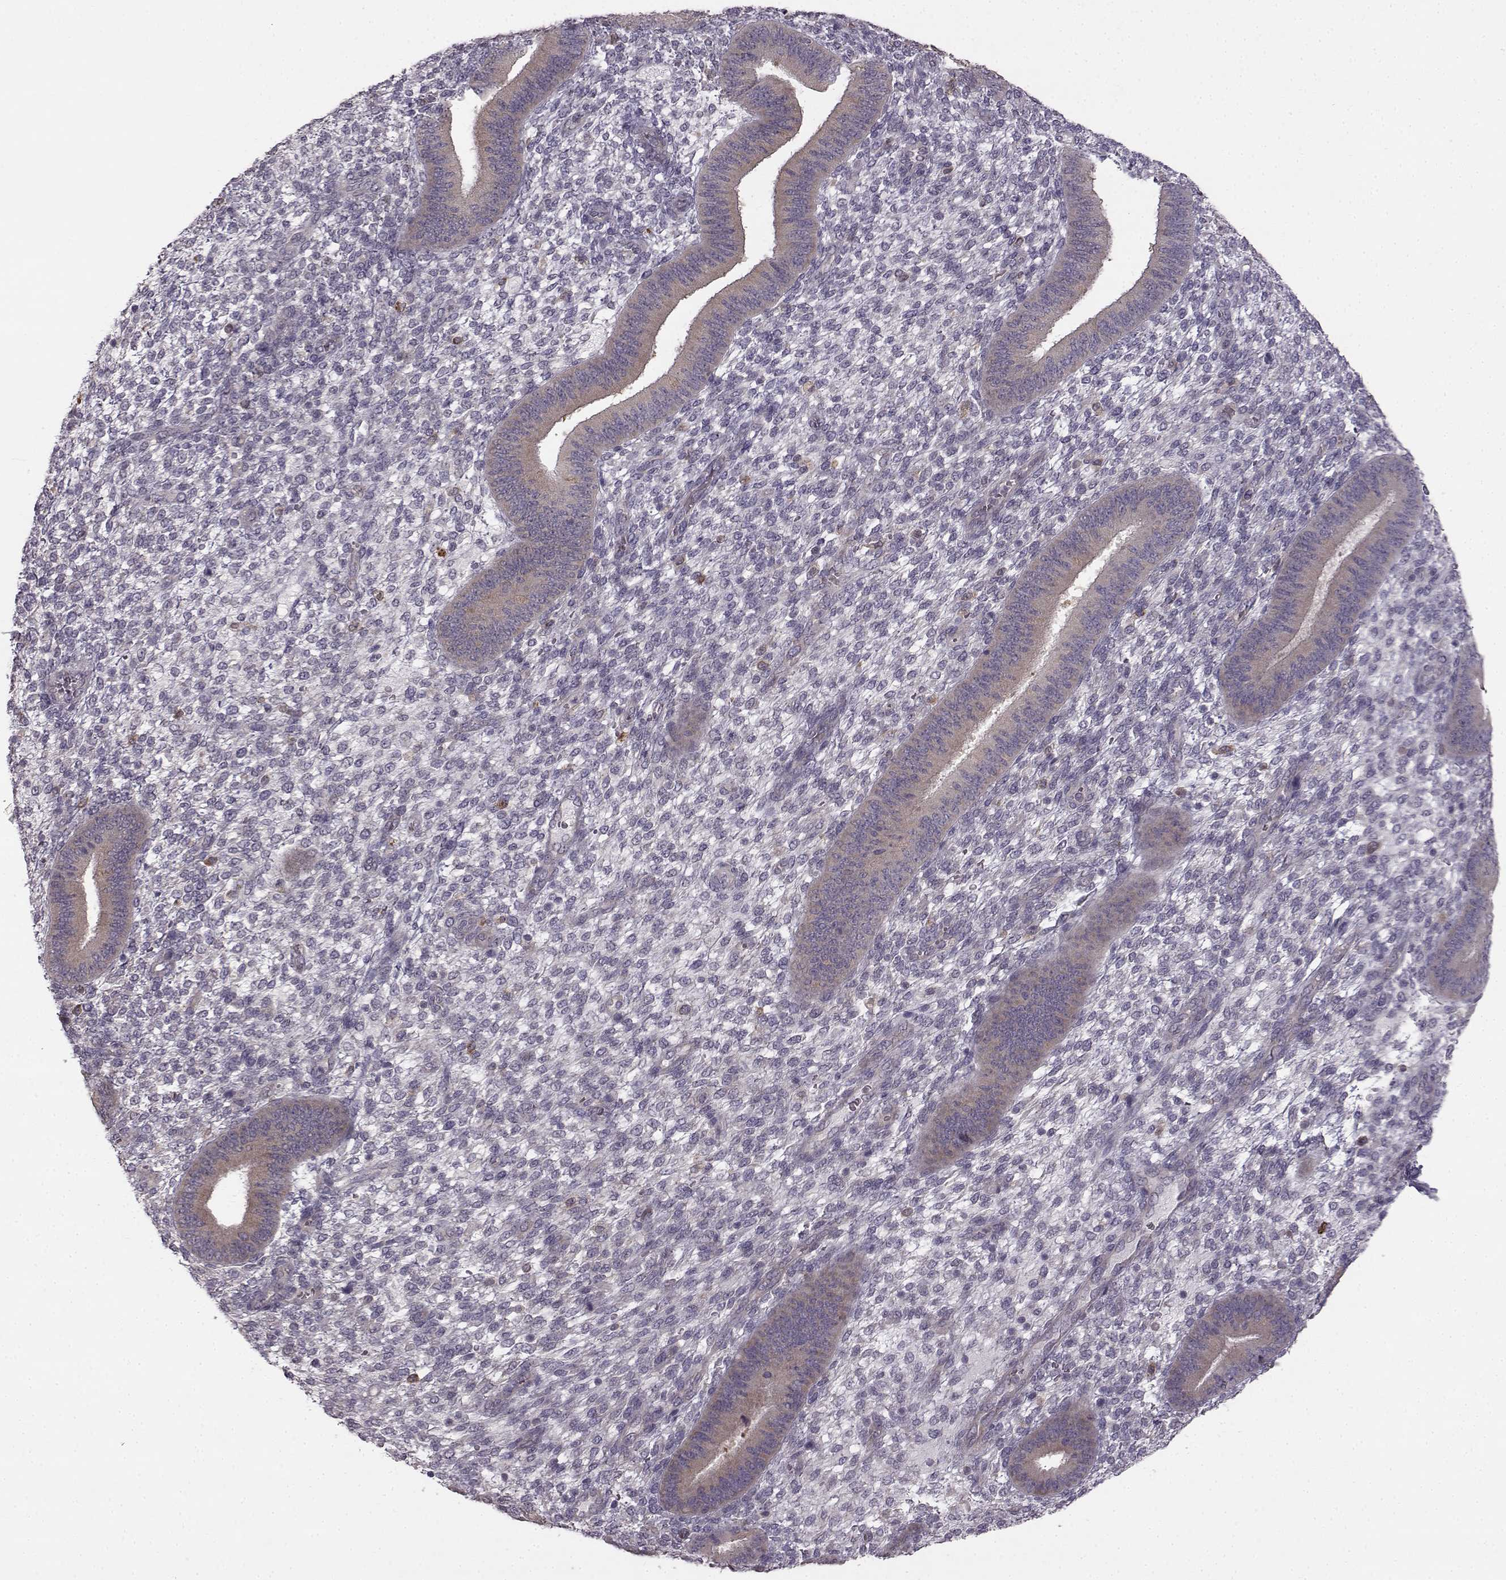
{"staining": {"intensity": "negative", "quantity": "none", "location": "none"}, "tissue": "endometrium", "cell_type": "Cells in endometrial stroma", "image_type": "normal", "snomed": [{"axis": "morphology", "description": "Normal tissue, NOS"}, {"axis": "topography", "description": "Endometrium"}], "caption": "IHC micrograph of normal endometrium: endometrium stained with DAB (3,3'-diaminobenzidine) shows no significant protein expression in cells in endometrial stroma.", "gene": "SPAG17", "patient": {"sex": "female", "age": 39}}